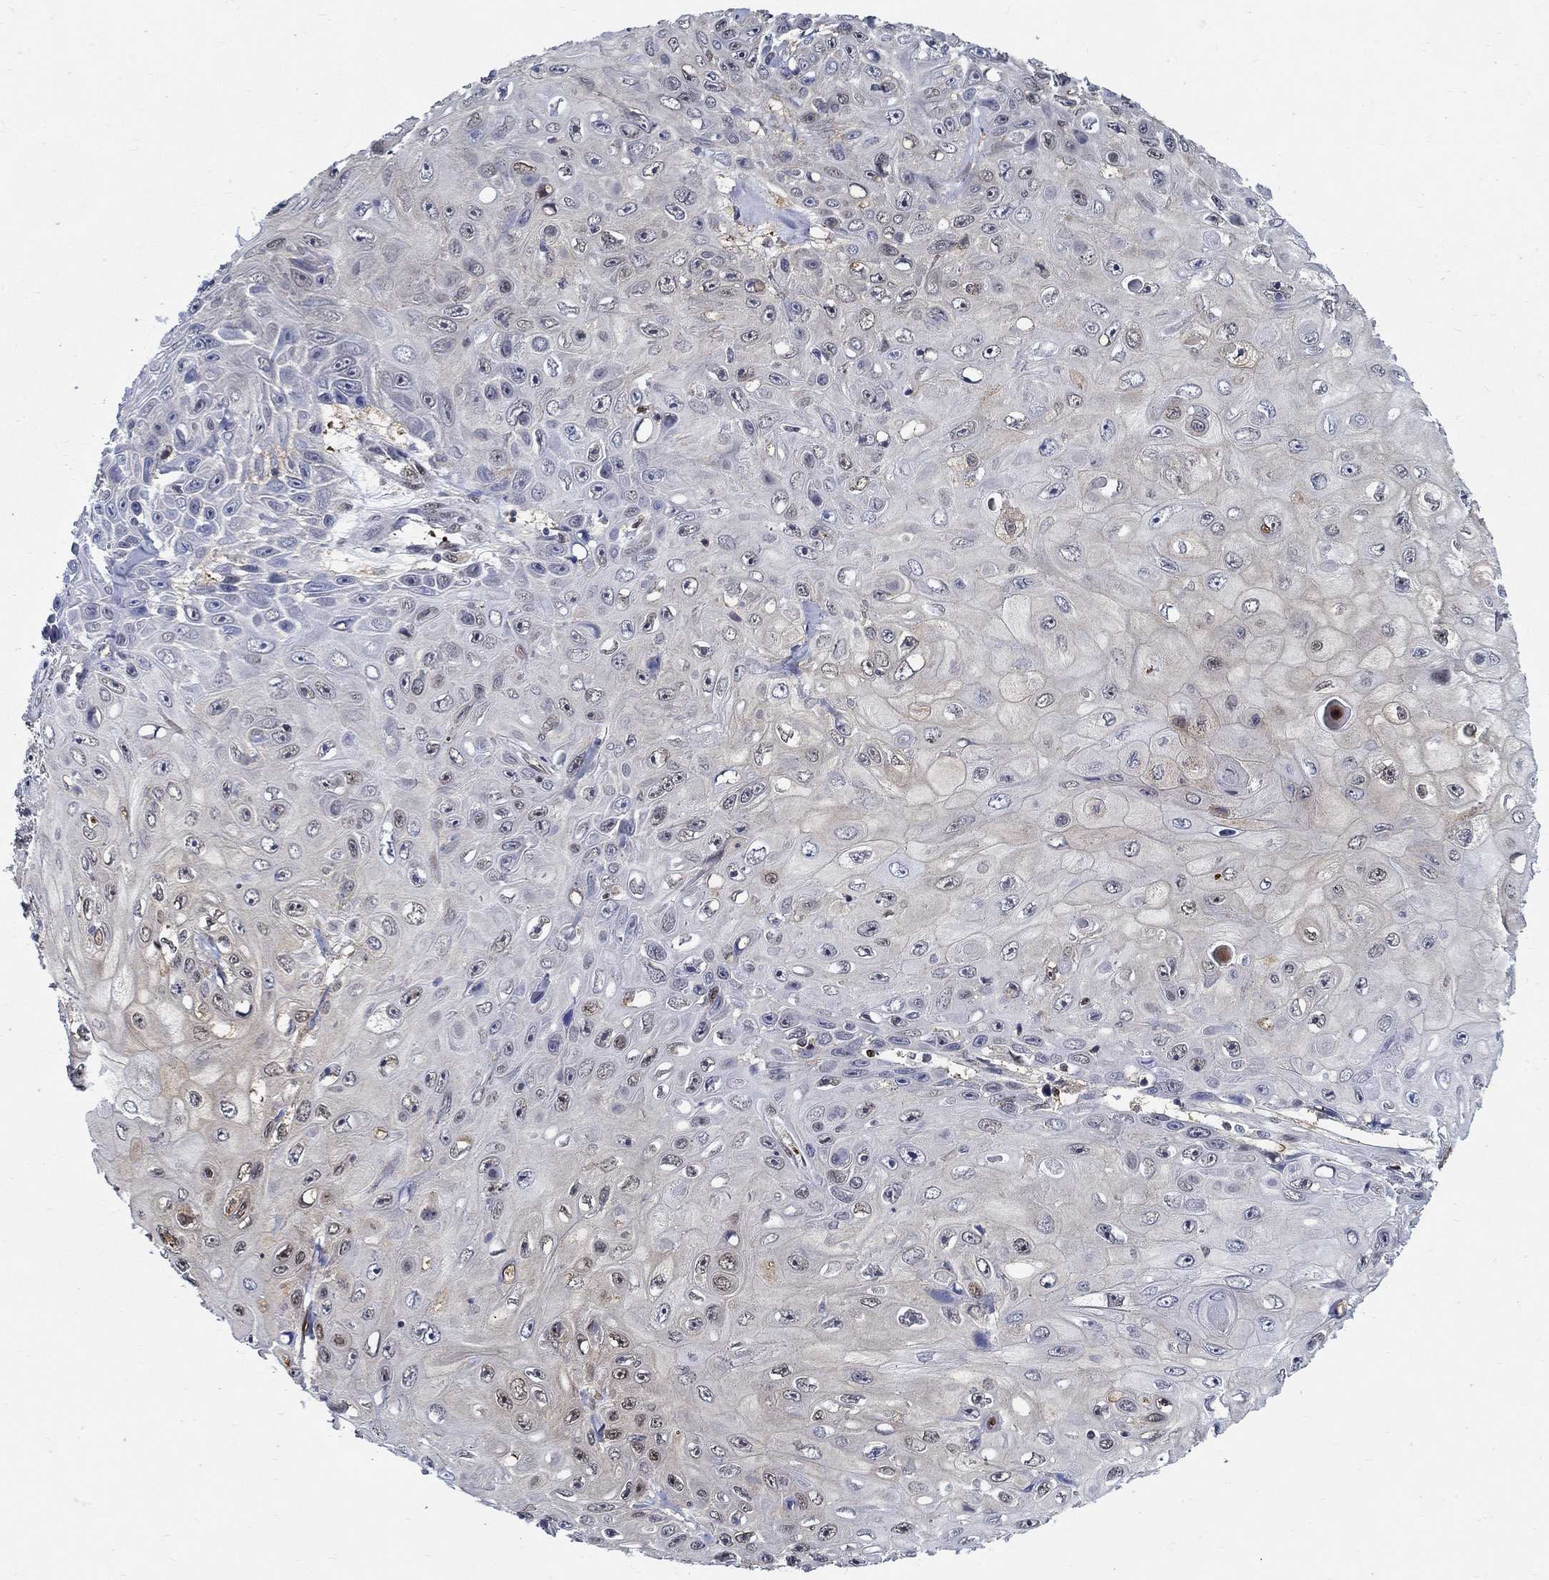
{"staining": {"intensity": "weak", "quantity": "<25%", "location": "nuclear"}, "tissue": "skin cancer", "cell_type": "Tumor cells", "image_type": "cancer", "snomed": [{"axis": "morphology", "description": "Squamous cell carcinoma, NOS"}, {"axis": "topography", "description": "Skin"}], "caption": "Photomicrograph shows no protein staining in tumor cells of skin cancer (squamous cell carcinoma) tissue.", "gene": "ZNF594", "patient": {"sex": "male", "age": 82}}